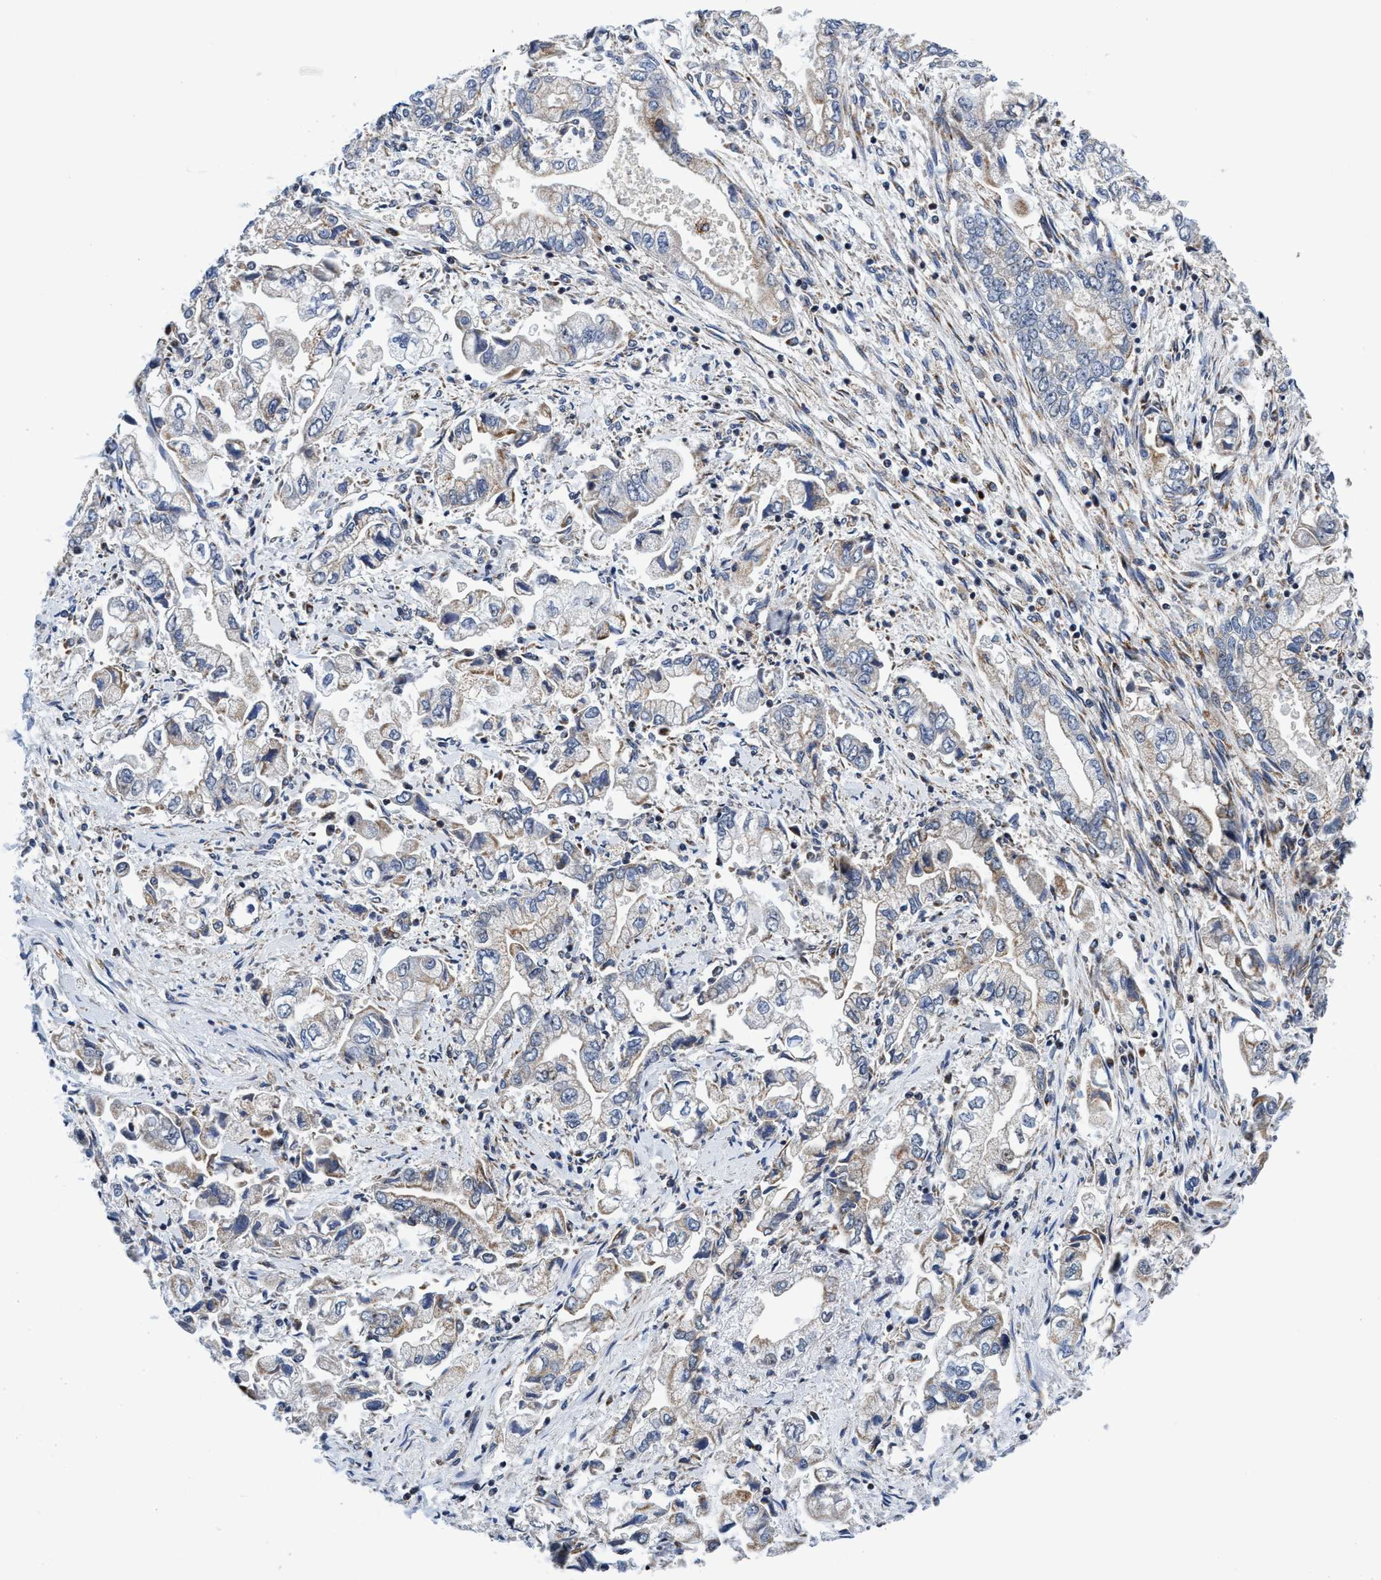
{"staining": {"intensity": "weak", "quantity": "<25%", "location": "cytoplasmic/membranous"}, "tissue": "stomach cancer", "cell_type": "Tumor cells", "image_type": "cancer", "snomed": [{"axis": "morphology", "description": "Normal tissue, NOS"}, {"axis": "morphology", "description": "Adenocarcinoma, NOS"}, {"axis": "topography", "description": "Stomach"}], "caption": "IHC image of stomach cancer stained for a protein (brown), which demonstrates no staining in tumor cells. (DAB immunohistochemistry (IHC) with hematoxylin counter stain).", "gene": "AGAP2", "patient": {"sex": "male", "age": 62}}